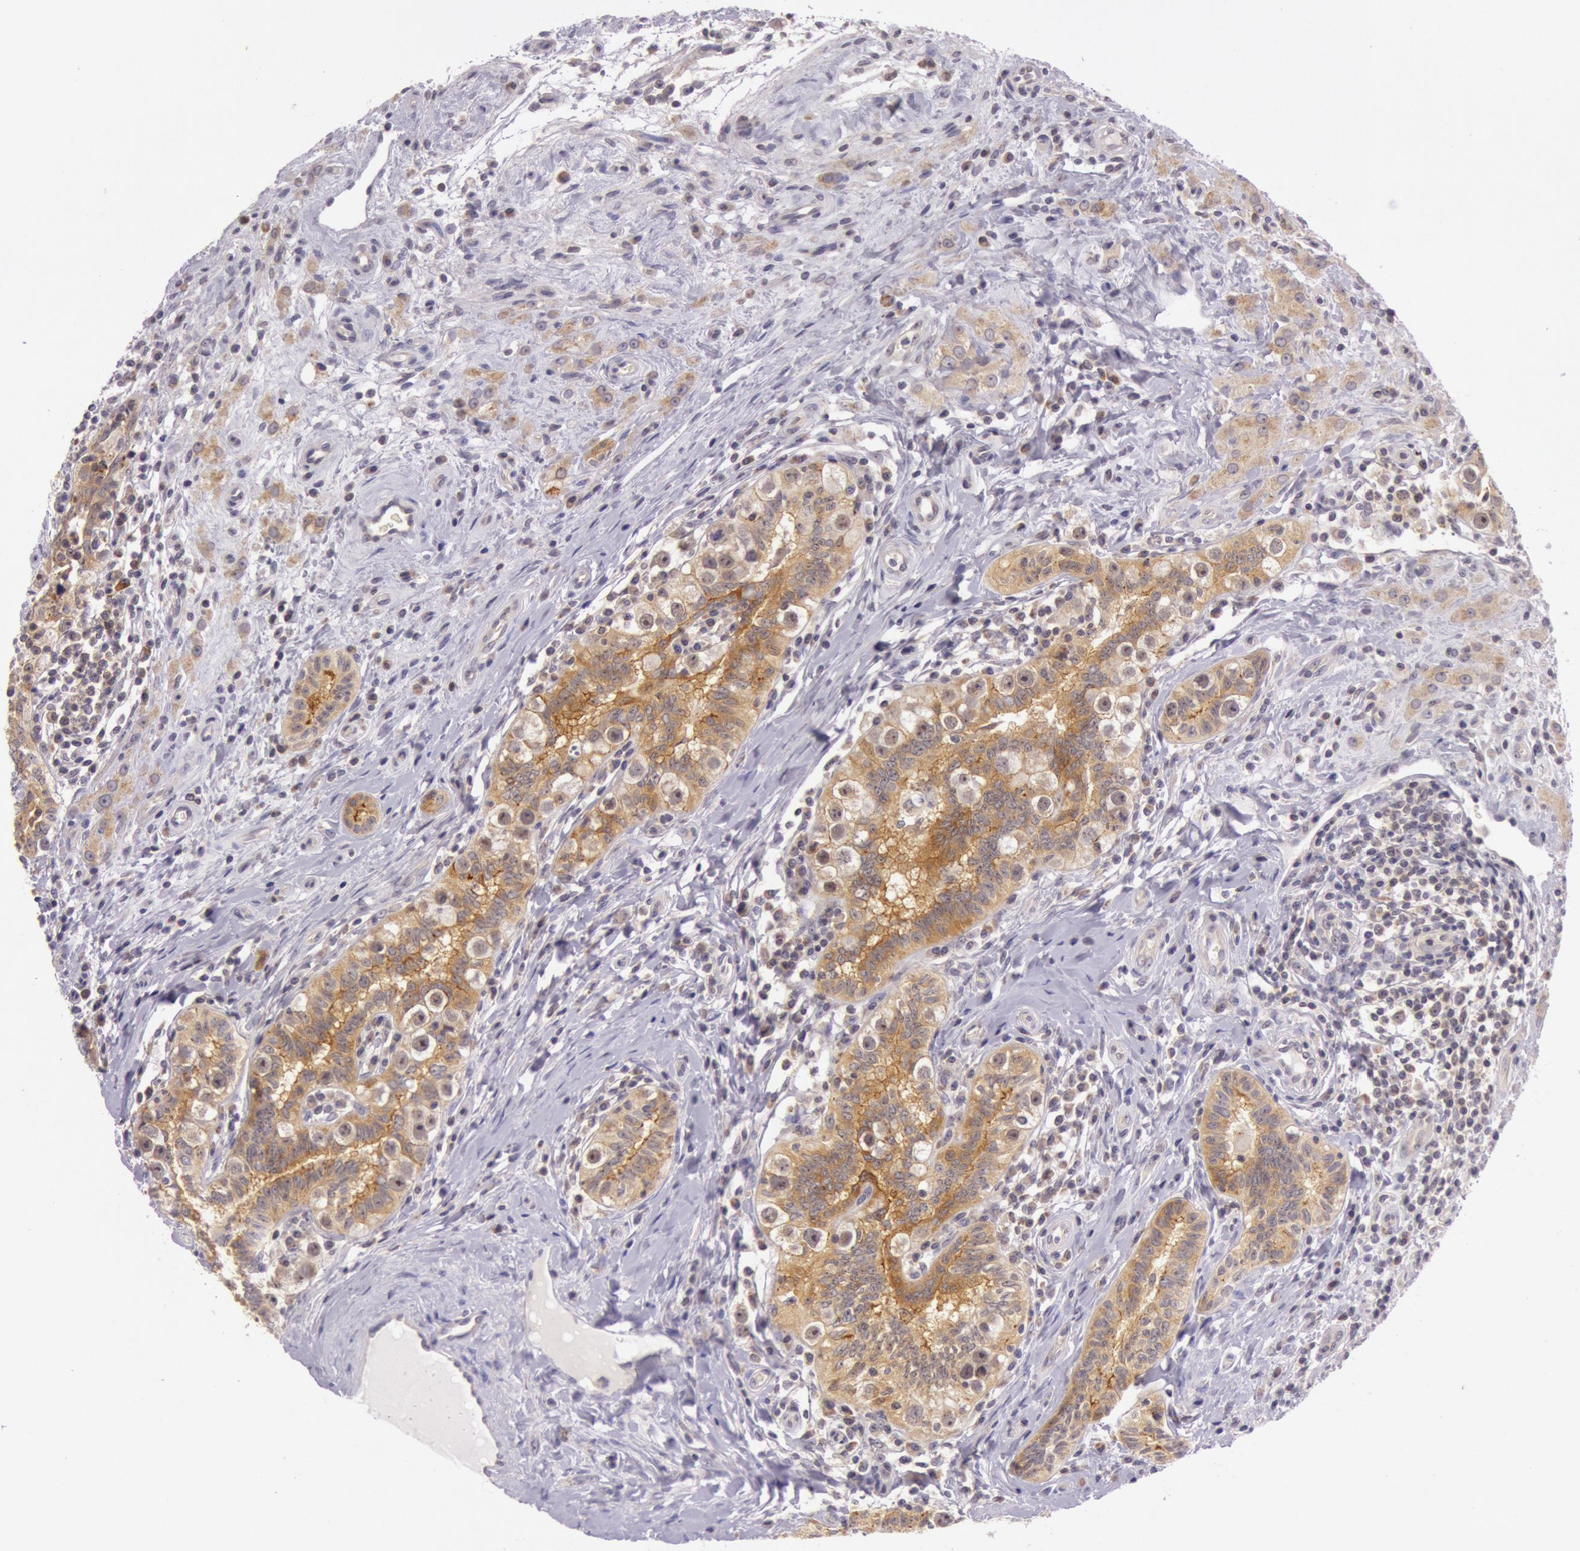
{"staining": {"intensity": "moderate", "quantity": ">75%", "location": "cytoplasmic/membranous,nuclear"}, "tissue": "testis cancer", "cell_type": "Tumor cells", "image_type": "cancer", "snomed": [{"axis": "morphology", "description": "Seminoma, NOS"}, {"axis": "topography", "description": "Testis"}], "caption": "IHC micrograph of testis cancer (seminoma) stained for a protein (brown), which exhibits medium levels of moderate cytoplasmic/membranous and nuclear expression in about >75% of tumor cells.", "gene": "CDK16", "patient": {"sex": "male", "age": 32}}